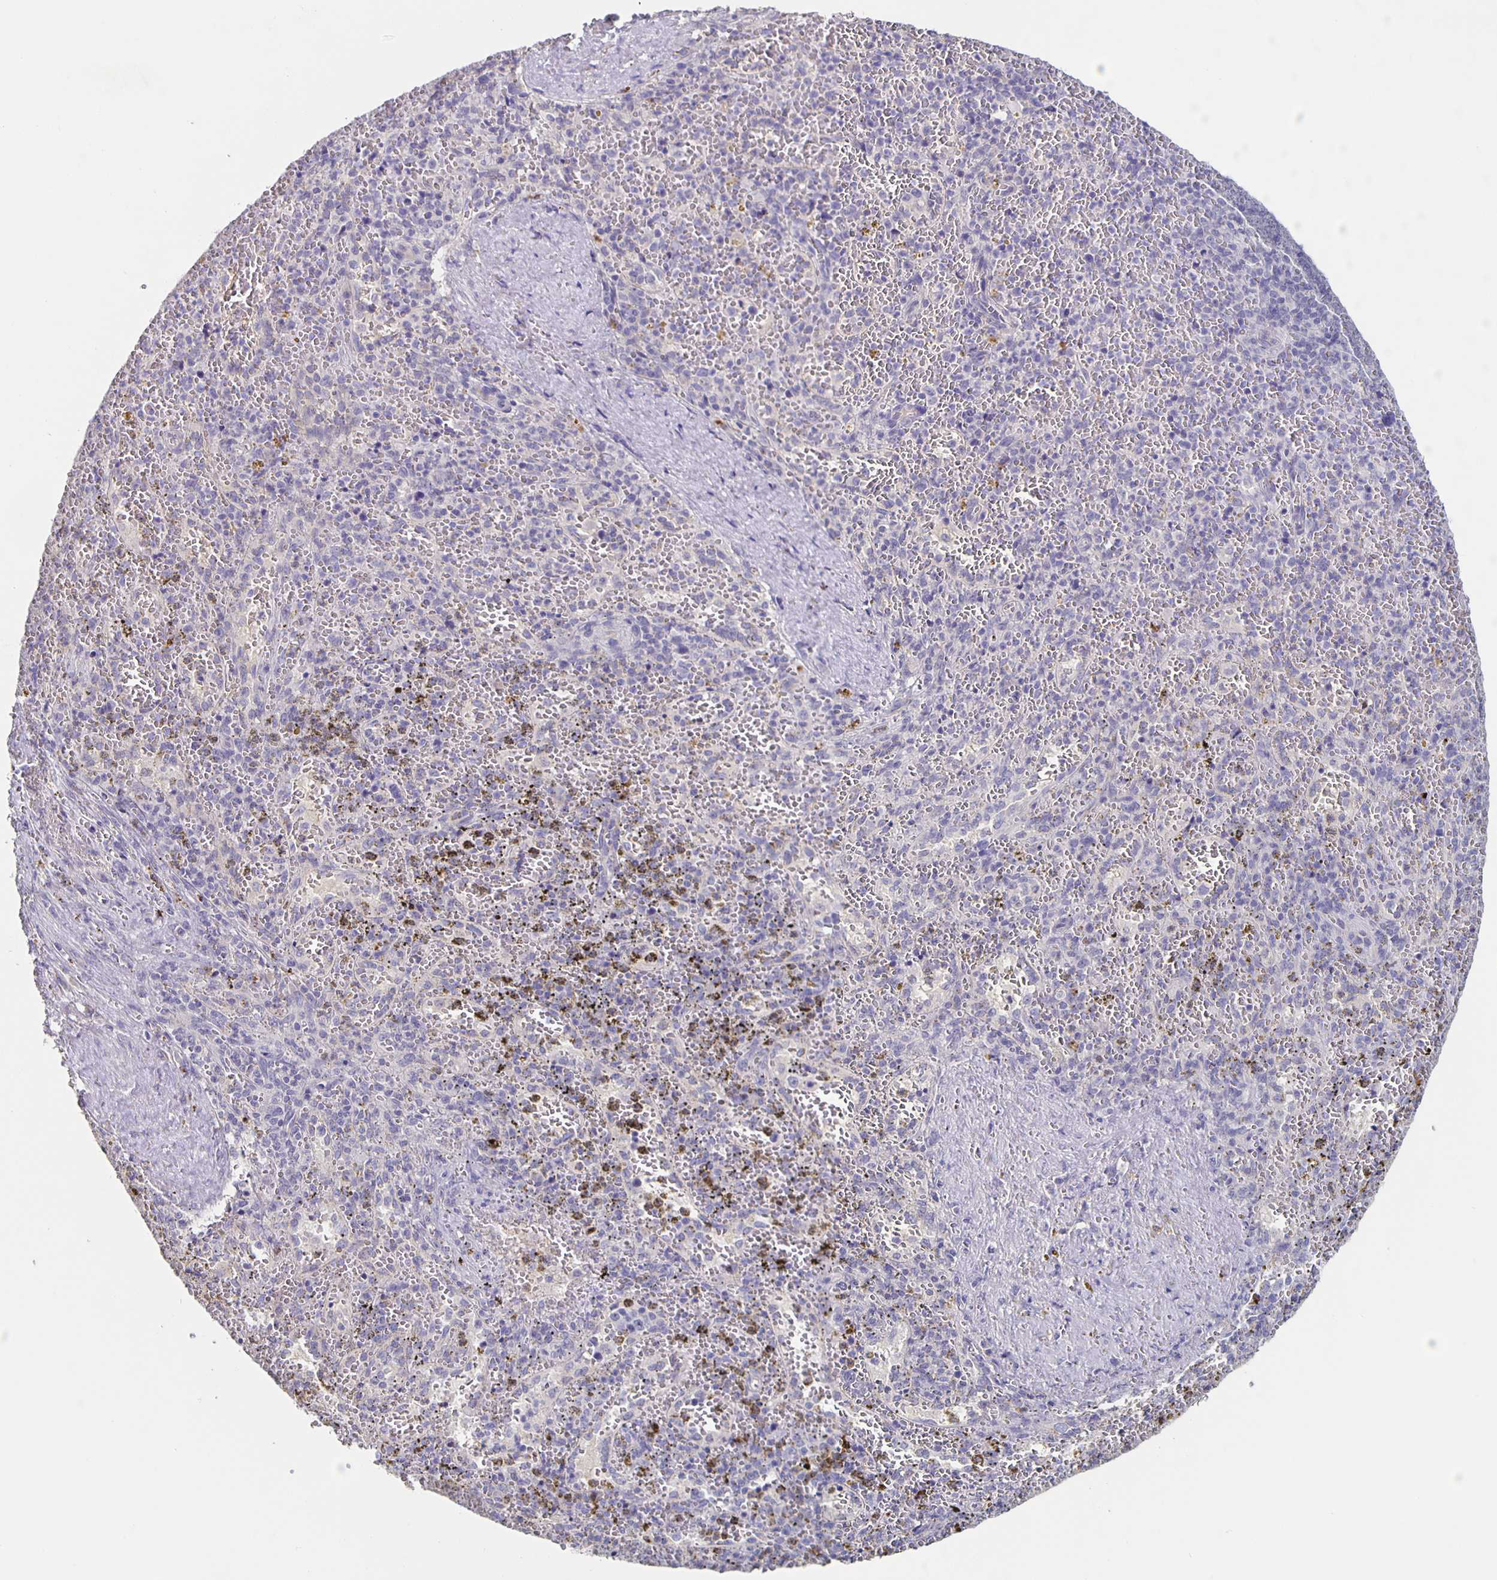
{"staining": {"intensity": "negative", "quantity": "none", "location": "none"}, "tissue": "spleen", "cell_type": "Cells in red pulp", "image_type": "normal", "snomed": [{"axis": "morphology", "description": "Normal tissue, NOS"}, {"axis": "topography", "description": "Spleen"}], "caption": "High magnification brightfield microscopy of normal spleen stained with DAB (brown) and counterstained with hematoxylin (blue): cells in red pulp show no significant staining. (DAB (3,3'-diaminobenzidine) IHC, high magnification).", "gene": "CACNA2D2", "patient": {"sex": "female", "age": 50}}